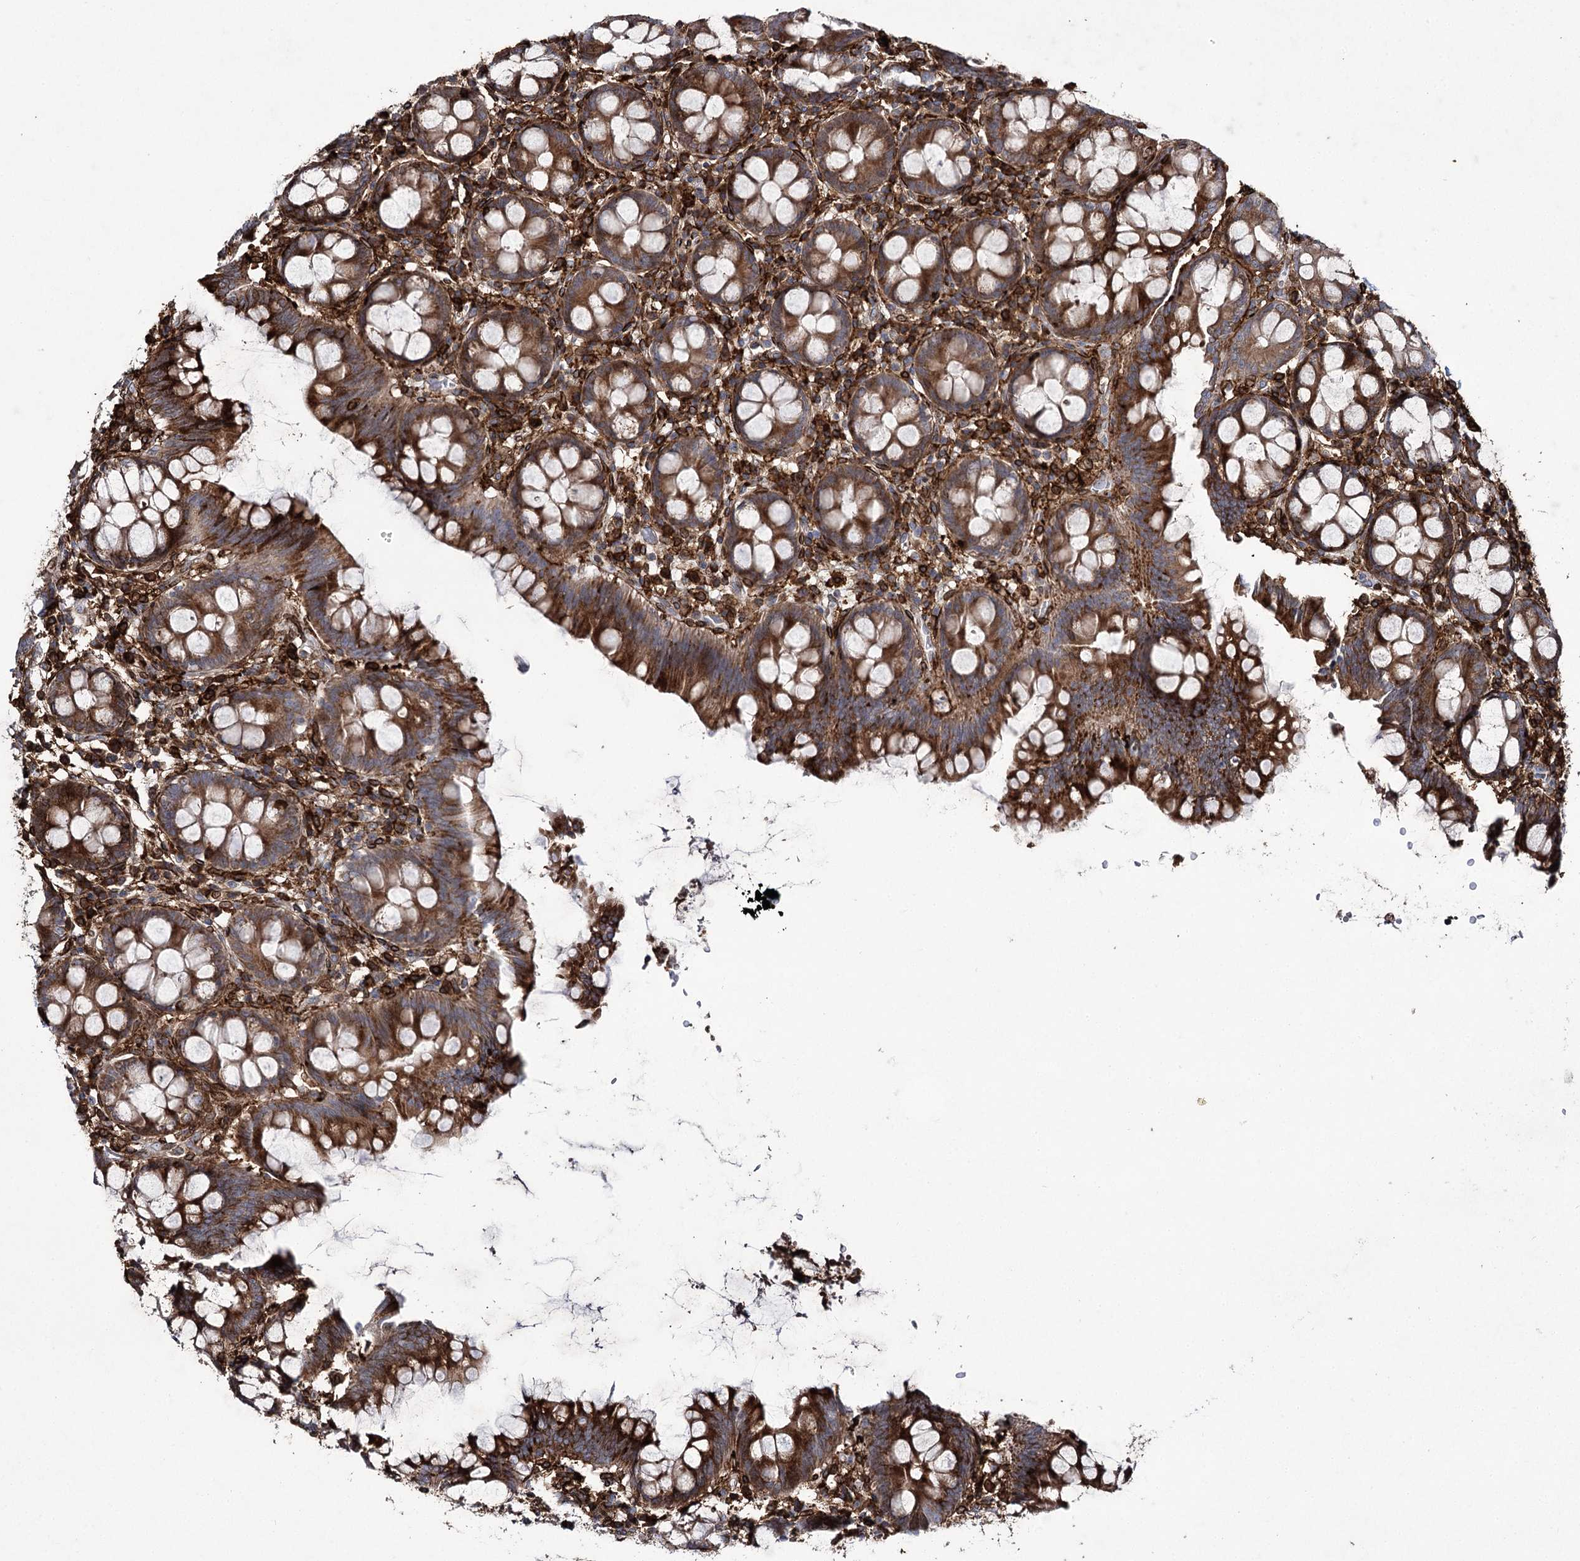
{"staining": {"intensity": "weak", "quantity": ">75%", "location": "cytoplasmic/membranous"}, "tissue": "colon", "cell_type": "Endothelial cells", "image_type": "normal", "snomed": [{"axis": "morphology", "description": "Normal tissue, NOS"}, {"axis": "topography", "description": "Colon"}], "caption": "This photomicrograph displays IHC staining of normal colon, with low weak cytoplasmic/membranous expression in about >75% of endothelial cells.", "gene": "DCUN1D4", "patient": {"sex": "female", "age": 79}}